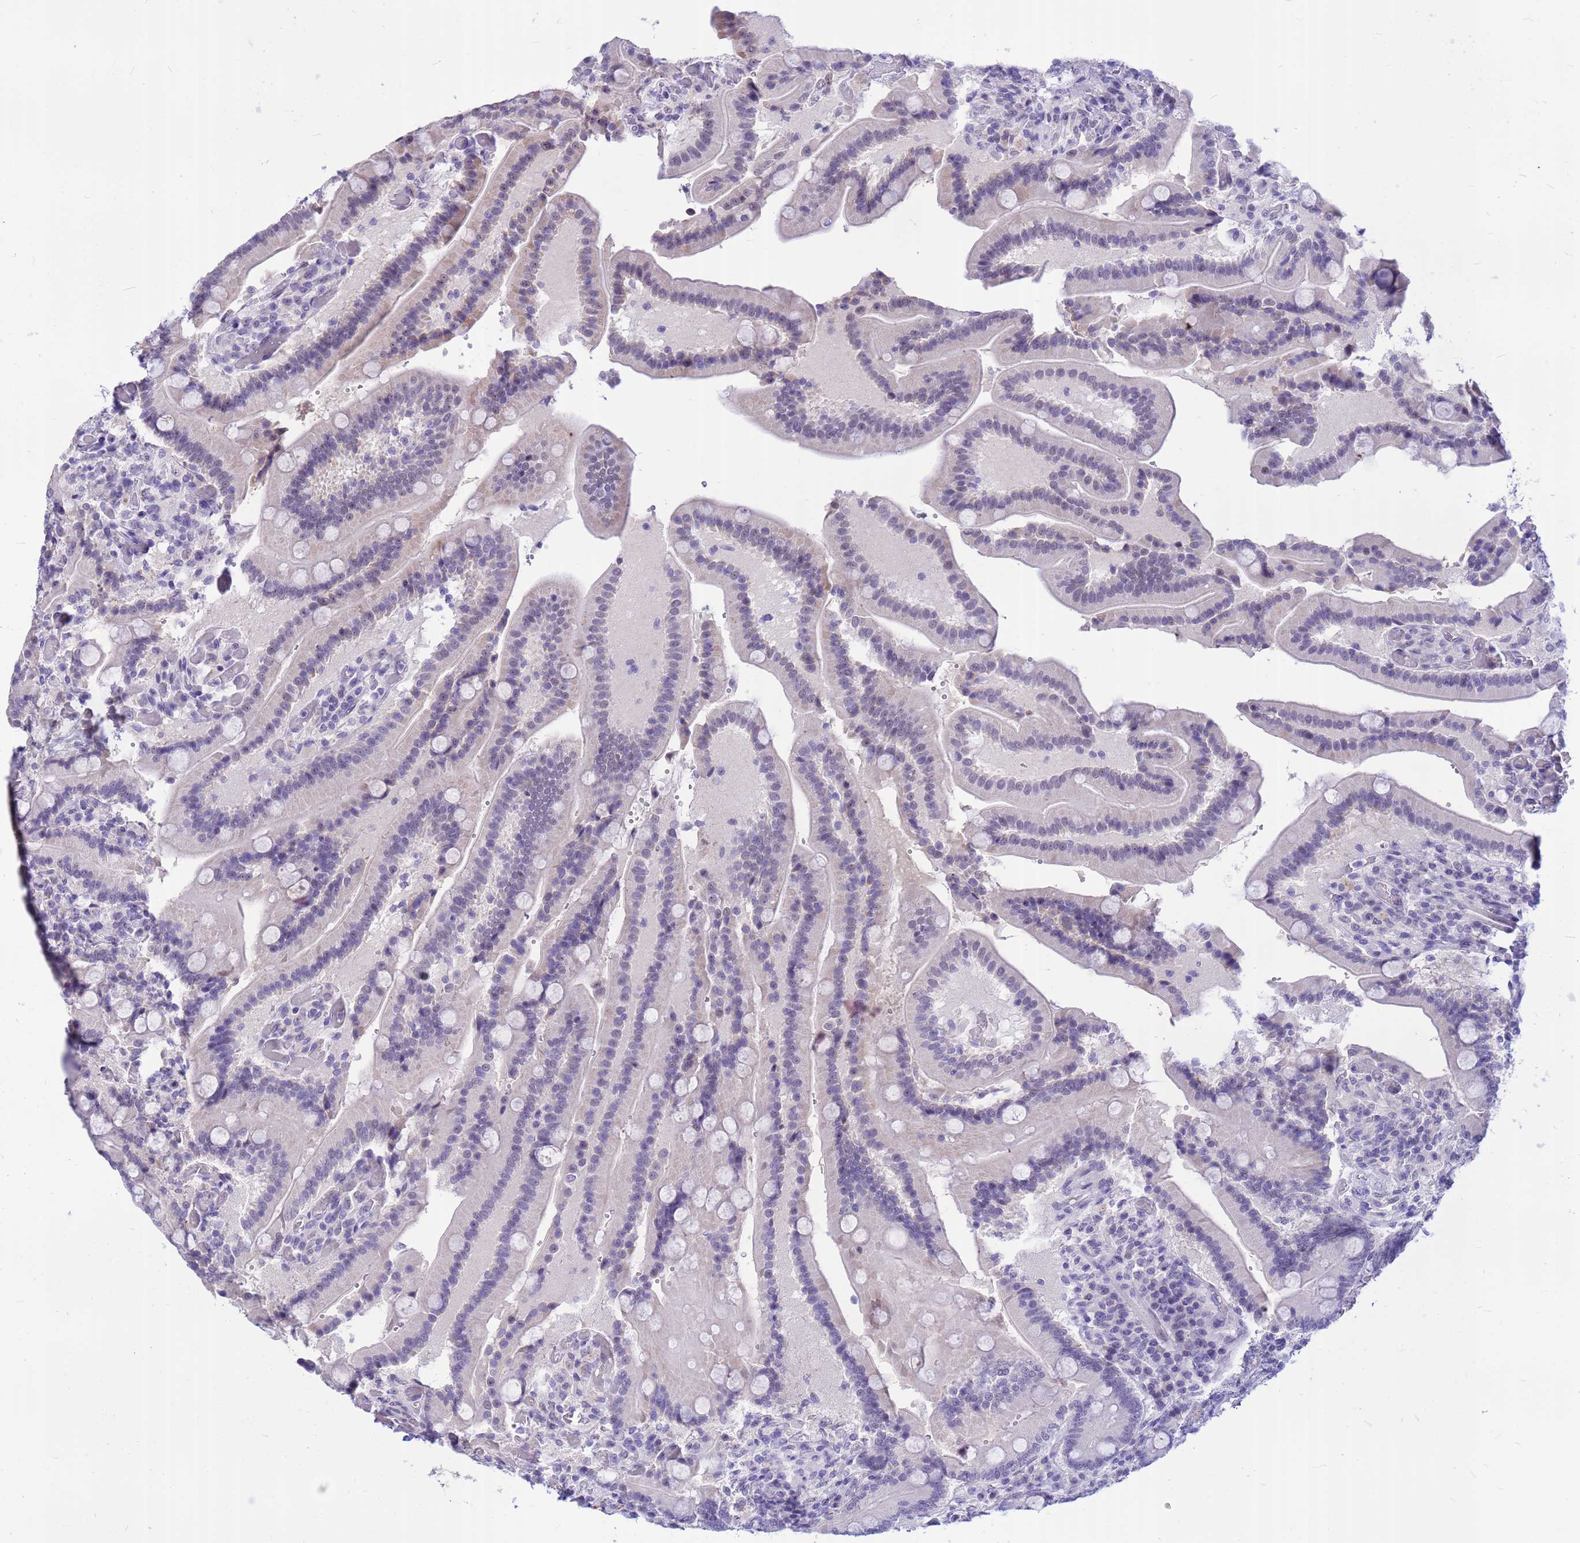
{"staining": {"intensity": "weak", "quantity": "<25%", "location": "cytoplasmic/membranous"}, "tissue": "duodenum", "cell_type": "Glandular cells", "image_type": "normal", "snomed": [{"axis": "morphology", "description": "Normal tissue, NOS"}, {"axis": "topography", "description": "Duodenum"}], "caption": "Immunohistochemistry (IHC) histopathology image of benign human duodenum stained for a protein (brown), which exhibits no staining in glandular cells. Brightfield microscopy of immunohistochemistry (IHC) stained with DAB (brown) and hematoxylin (blue), captured at high magnification.", "gene": "DMRTC2", "patient": {"sex": "female", "age": 62}}